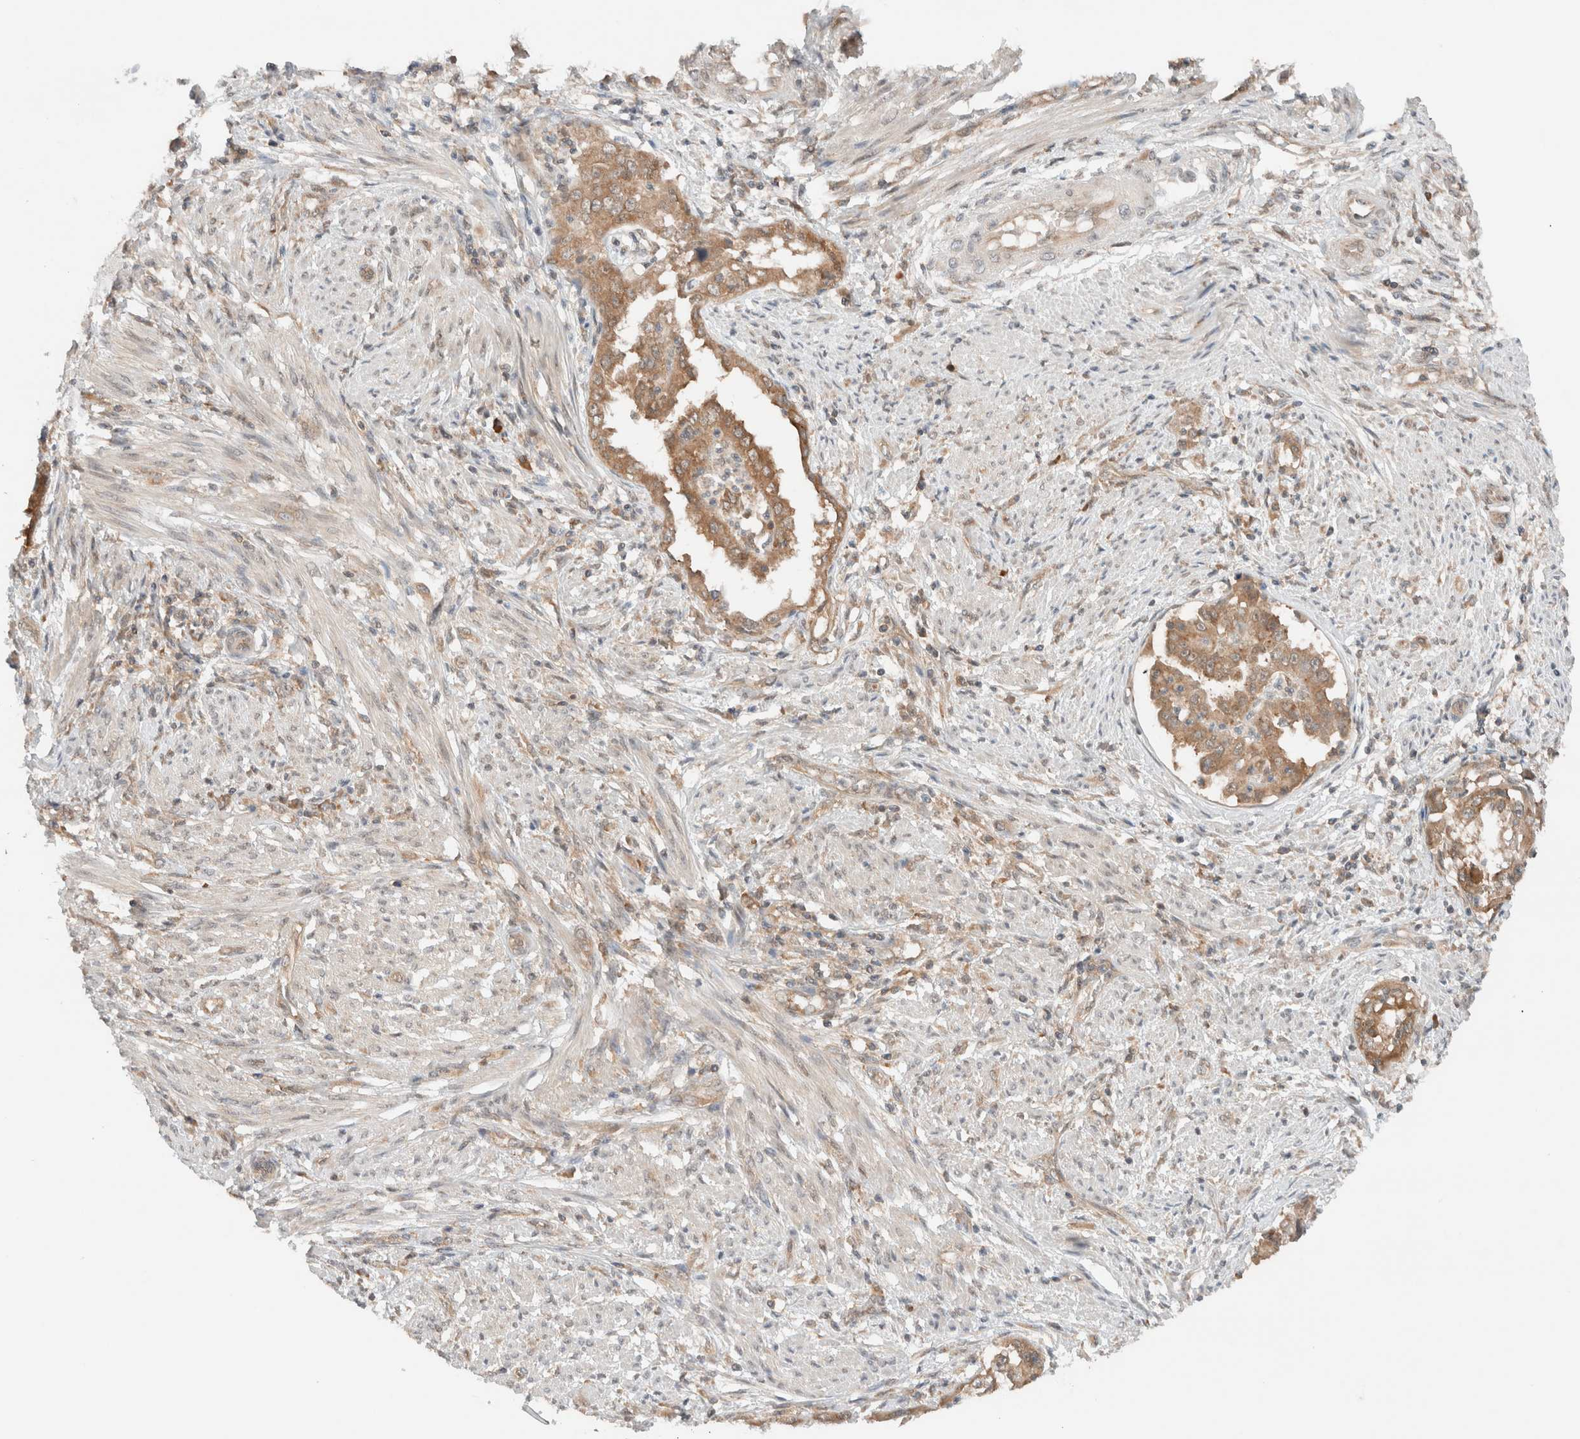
{"staining": {"intensity": "moderate", "quantity": ">75%", "location": "cytoplasmic/membranous"}, "tissue": "endometrial cancer", "cell_type": "Tumor cells", "image_type": "cancer", "snomed": [{"axis": "morphology", "description": "Adenocarcinoma, NOS"}, {"axis": "topography", "description": "Endometrium"}], "caption": "Immunohistochemical staining of endometrial cancer displays medium levels of moderate cytoplasmic/membranous protein expression in about >75% of tumor cells.", "gene": "ARFGEF2", "patient": {"sex": "female", "age": 85}}